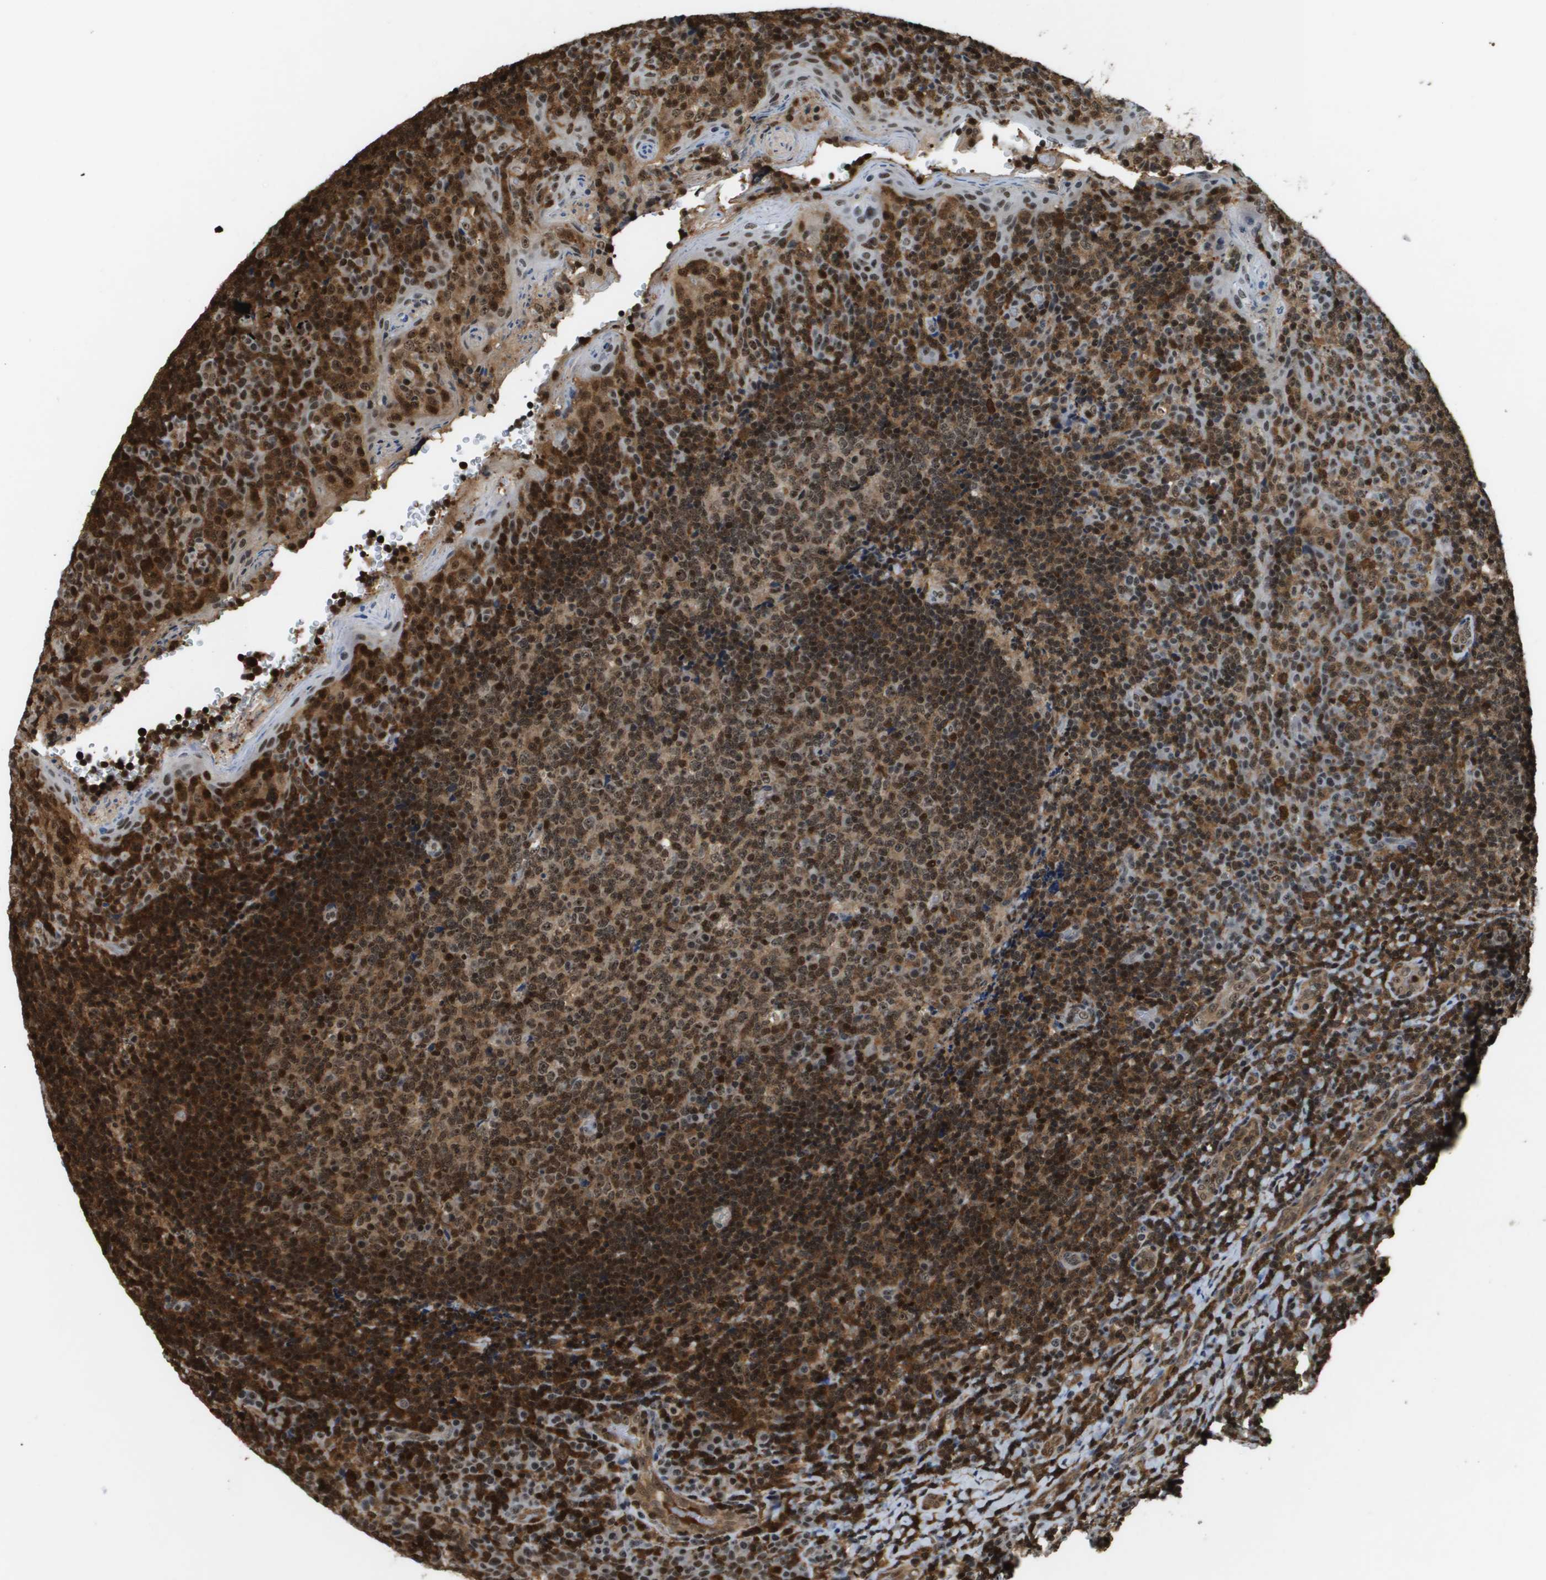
{"staining": {"intensity": "moderate", "quantity": ">75%", "location": "nuclear"}, "tissue": "tonsil", "cell_type": "Germinal center cells", "image_type": "normal", "snomed": [{"axis": "morphology", "description": "Normal tissue, NOS"}, {"axis": "topography", "description": "Tonsil"}], "caption": "Benign tonsil reveals moderate nuclear expression in approximately >75% of germinal center cells, visualized by immunohistochemistry. (DAB (3,3'-diaminobenzidine) = brown stain, brightfield microscopy at high magnification).", "gene": "EP400", "patient": {"sex": "male", "age": 17}}